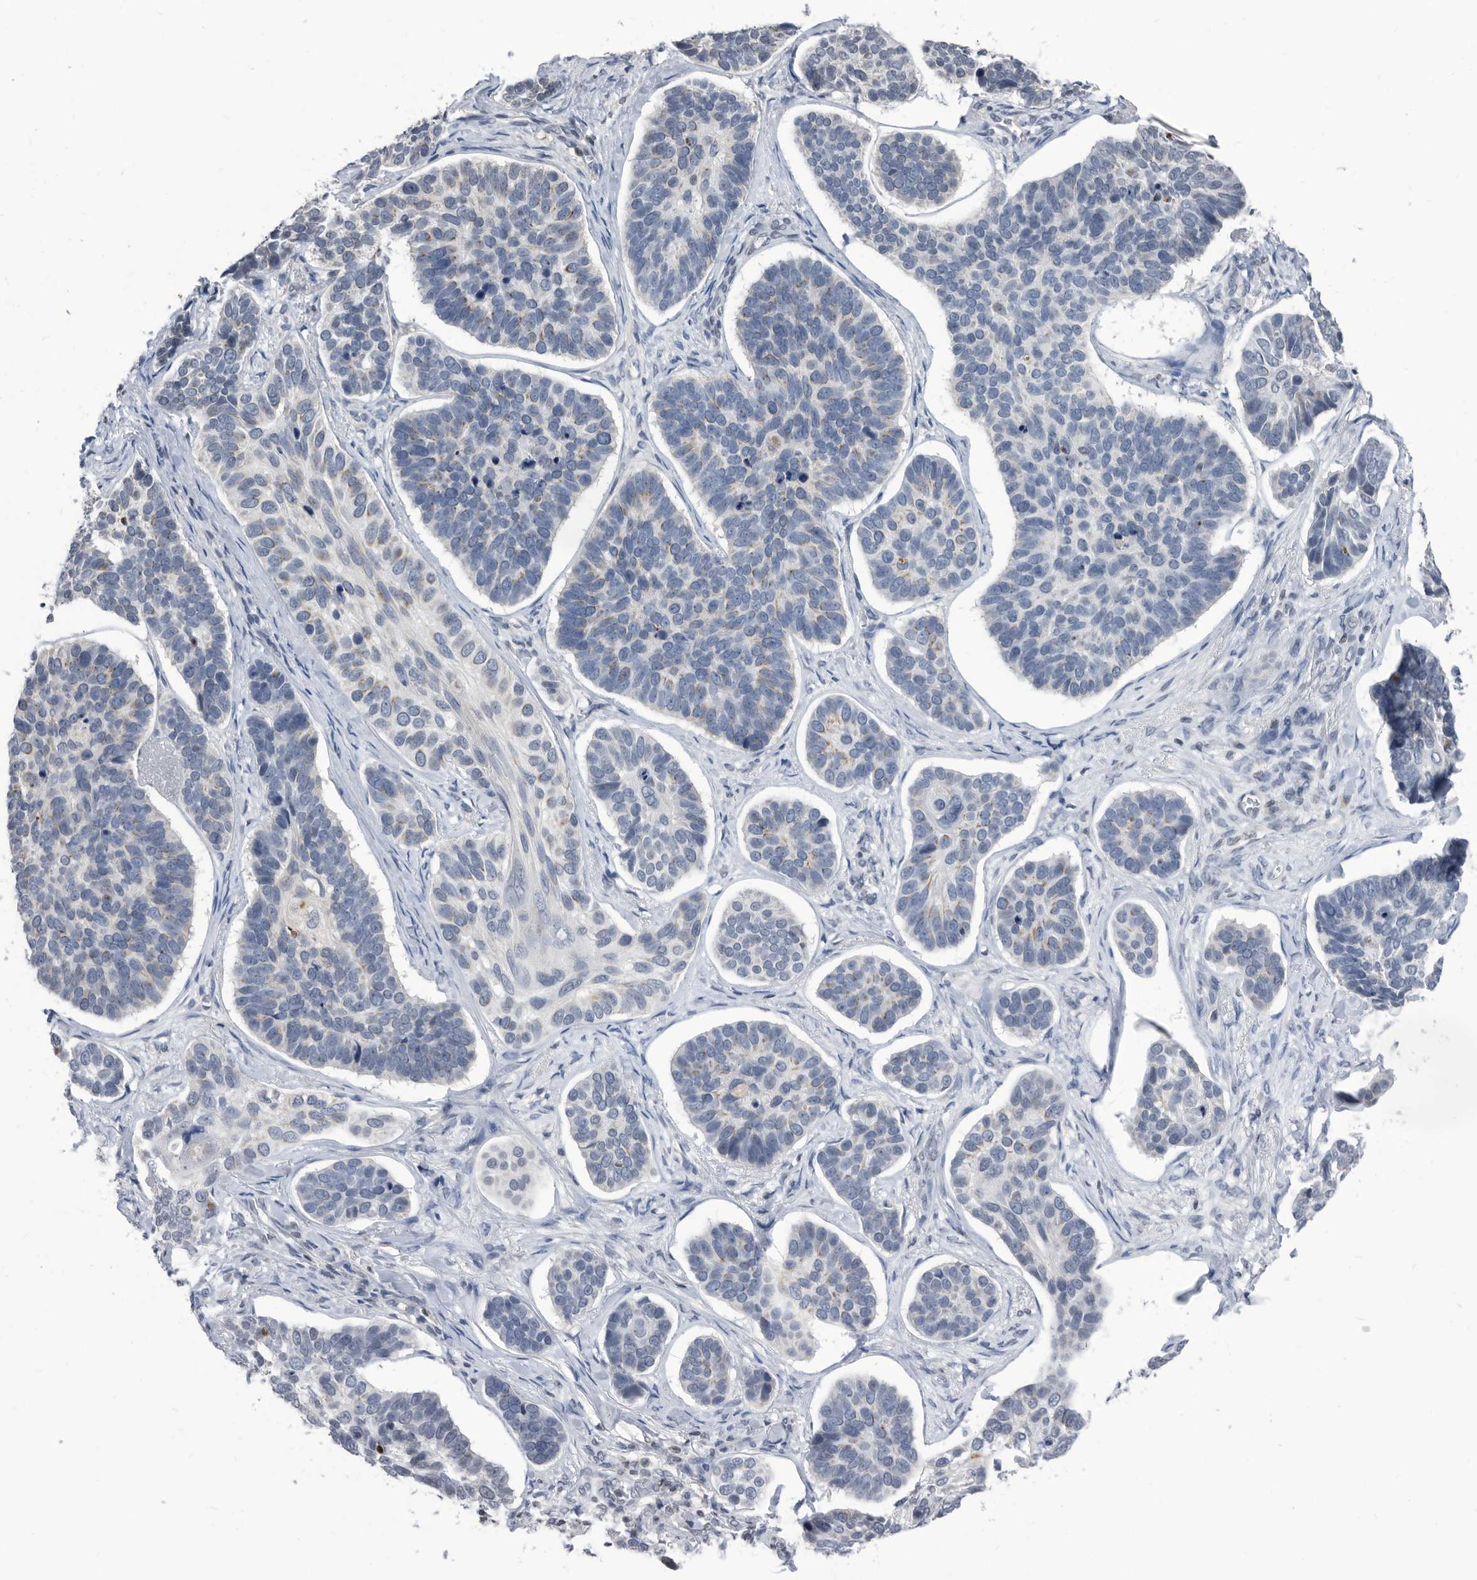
{"staining": {"intensity": "weak", "quantity": "<25%", "location": "cytoplasmic/membranous"}, "tissue": "skin cancer", "cell_type": "Tumor cells", "image_type": "cancer", "snomed": [{"axis": "morphology", "description": "Basal cell carcinoma"}, {"axis": "topography", "description": "Skin"}], "caption": "Immunohistochemistry histopathology image of human basal cell carcinoma (skin) stained for a protein (brown), which exhibits no staining in tumor cells.", "gene": "TSTD1", "patient": {"sex": "male", "age": 62}}